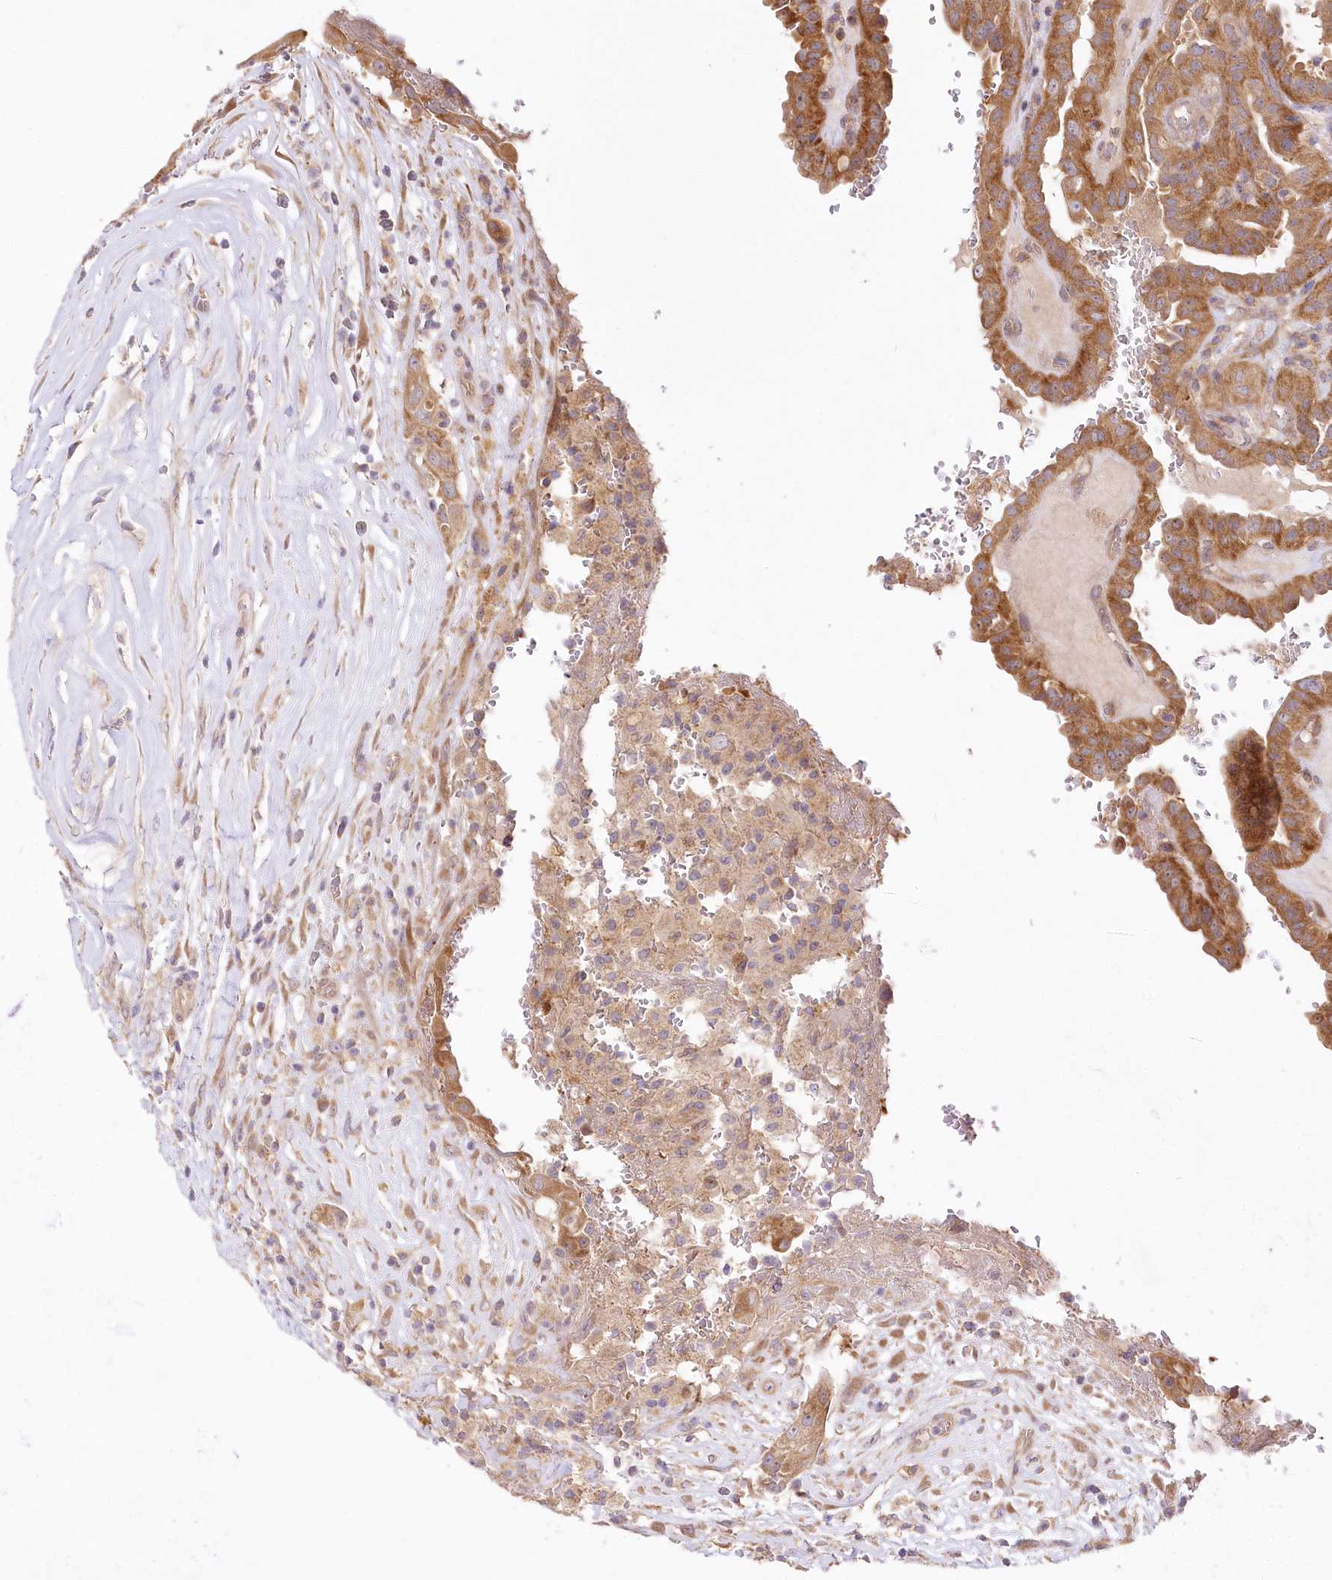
{"staining": {"intensity": "moderate", "quantity": ">75%", "location": "cytoplasmic/membranous"}, "tissue": "thyroid cancer", "cell_type": "Tumor cells", "image_type": "cancer", "snomed": [{"axis": "morphology", "description": "Papillary adenocarcinoma, NOS"}, {"axis": "topography", "description": "Thyroid gland"}], "caption": "Thyroid papillary adenocarcinoma stained with immunohistochemistry demonstrates moderate cytoplasmic/membranous staining in approximately >75% of tumor cells.", "gene": "PYROXD1", "patient": {"sex": "male", "age": 77}}